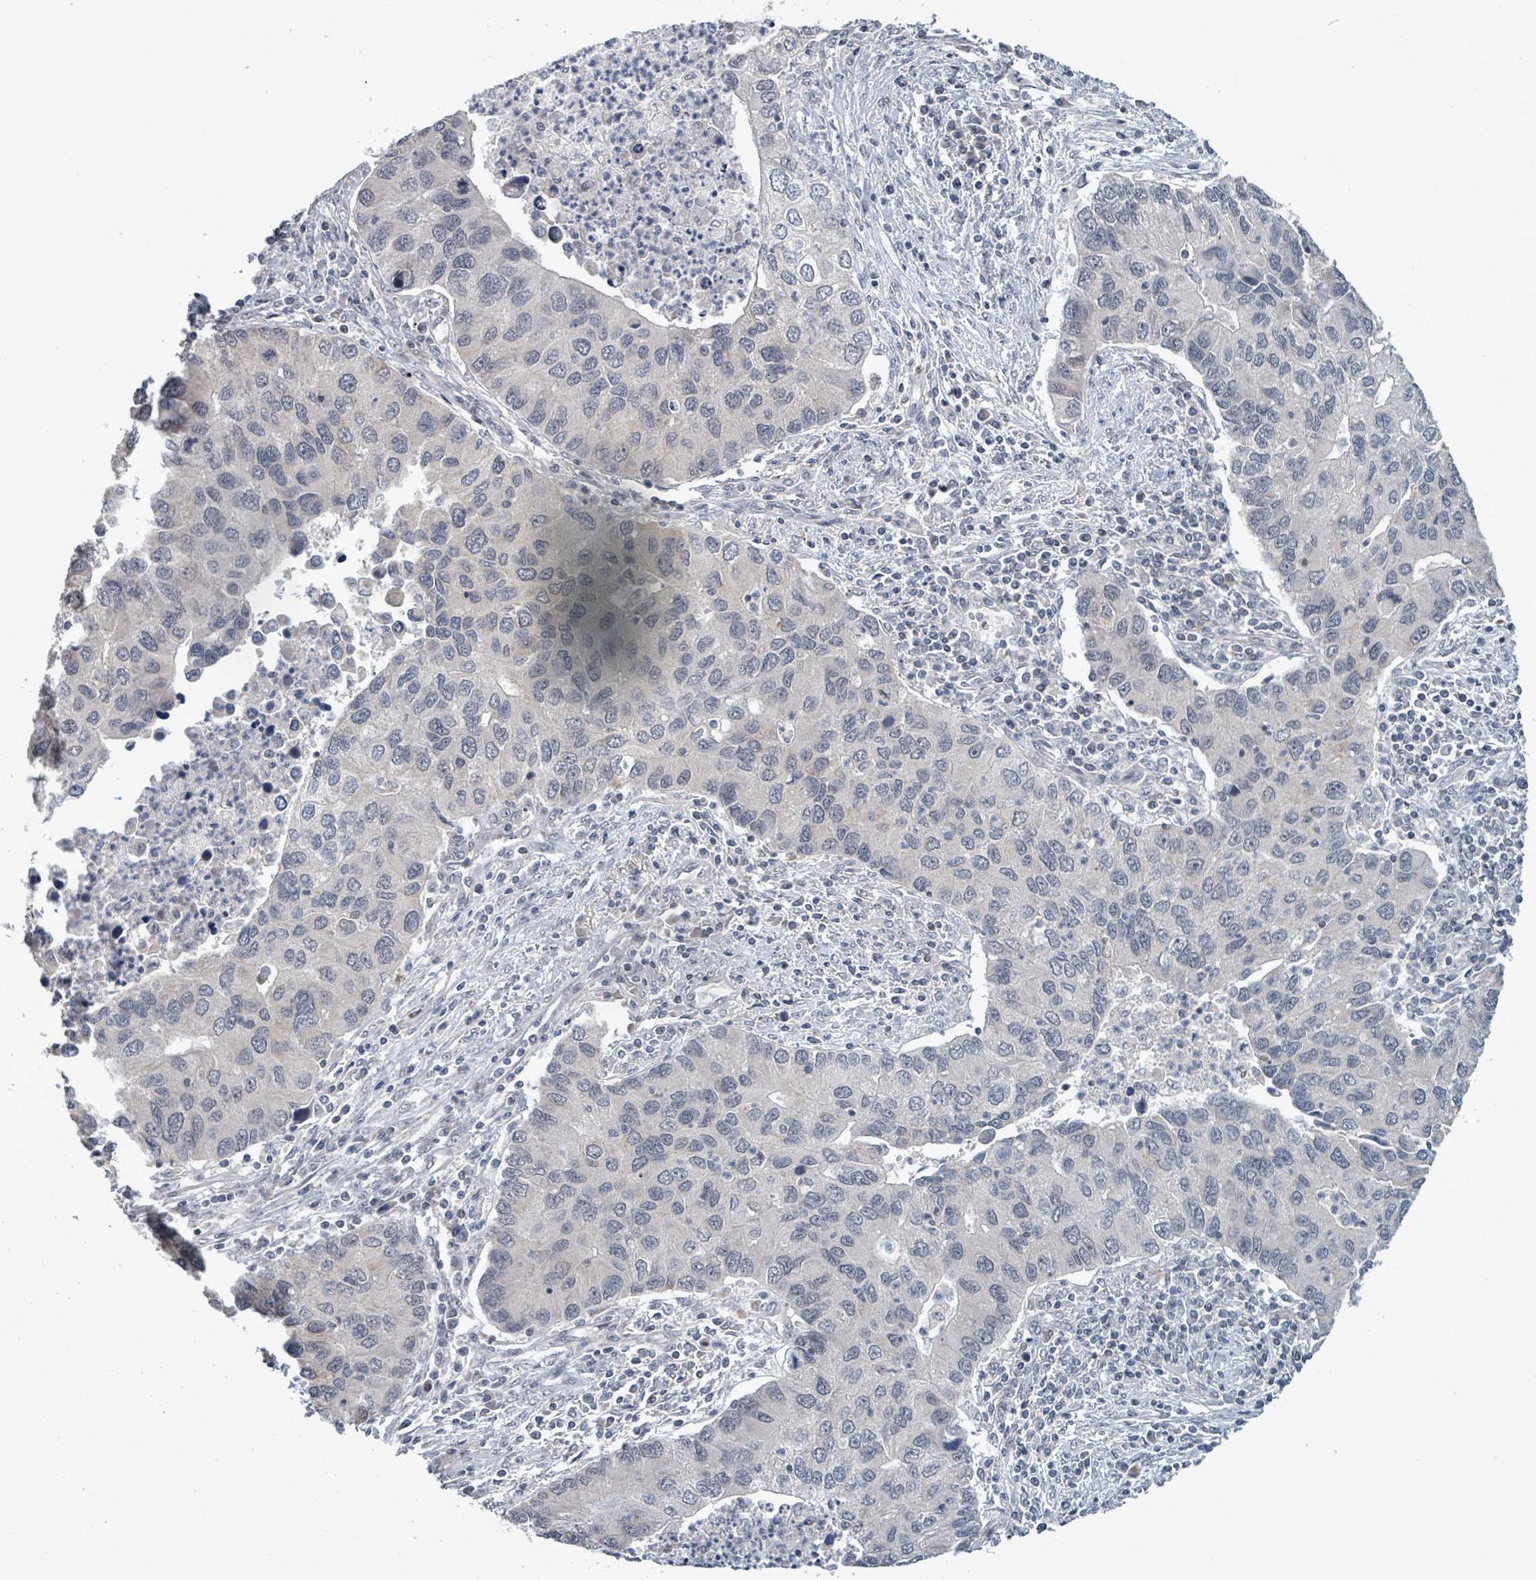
{"staining": {"intensity": "negative", "quantity": "none", "location": "none"}, "tissue": "lung cancer", "cell_type": "Tumor cells", "image_type": "cancer", "snomed": [{"axis": "morphology", "description": "Aneuploidy"}, {"axis": "morphology", "description": "Adenocarcinoma, NOS"}, {"axis": "topography", "description": "Lymph node"}, {"axis": "topography", "description": "Lung"}], "caption": "Immunohistochemistry (IHC) micrograph of human lung cancer stained for a protein (brown), which displays no expression in tumor cells.", "gene": "AMMECR1", "patient": {"sex": "female", "age": 74}}